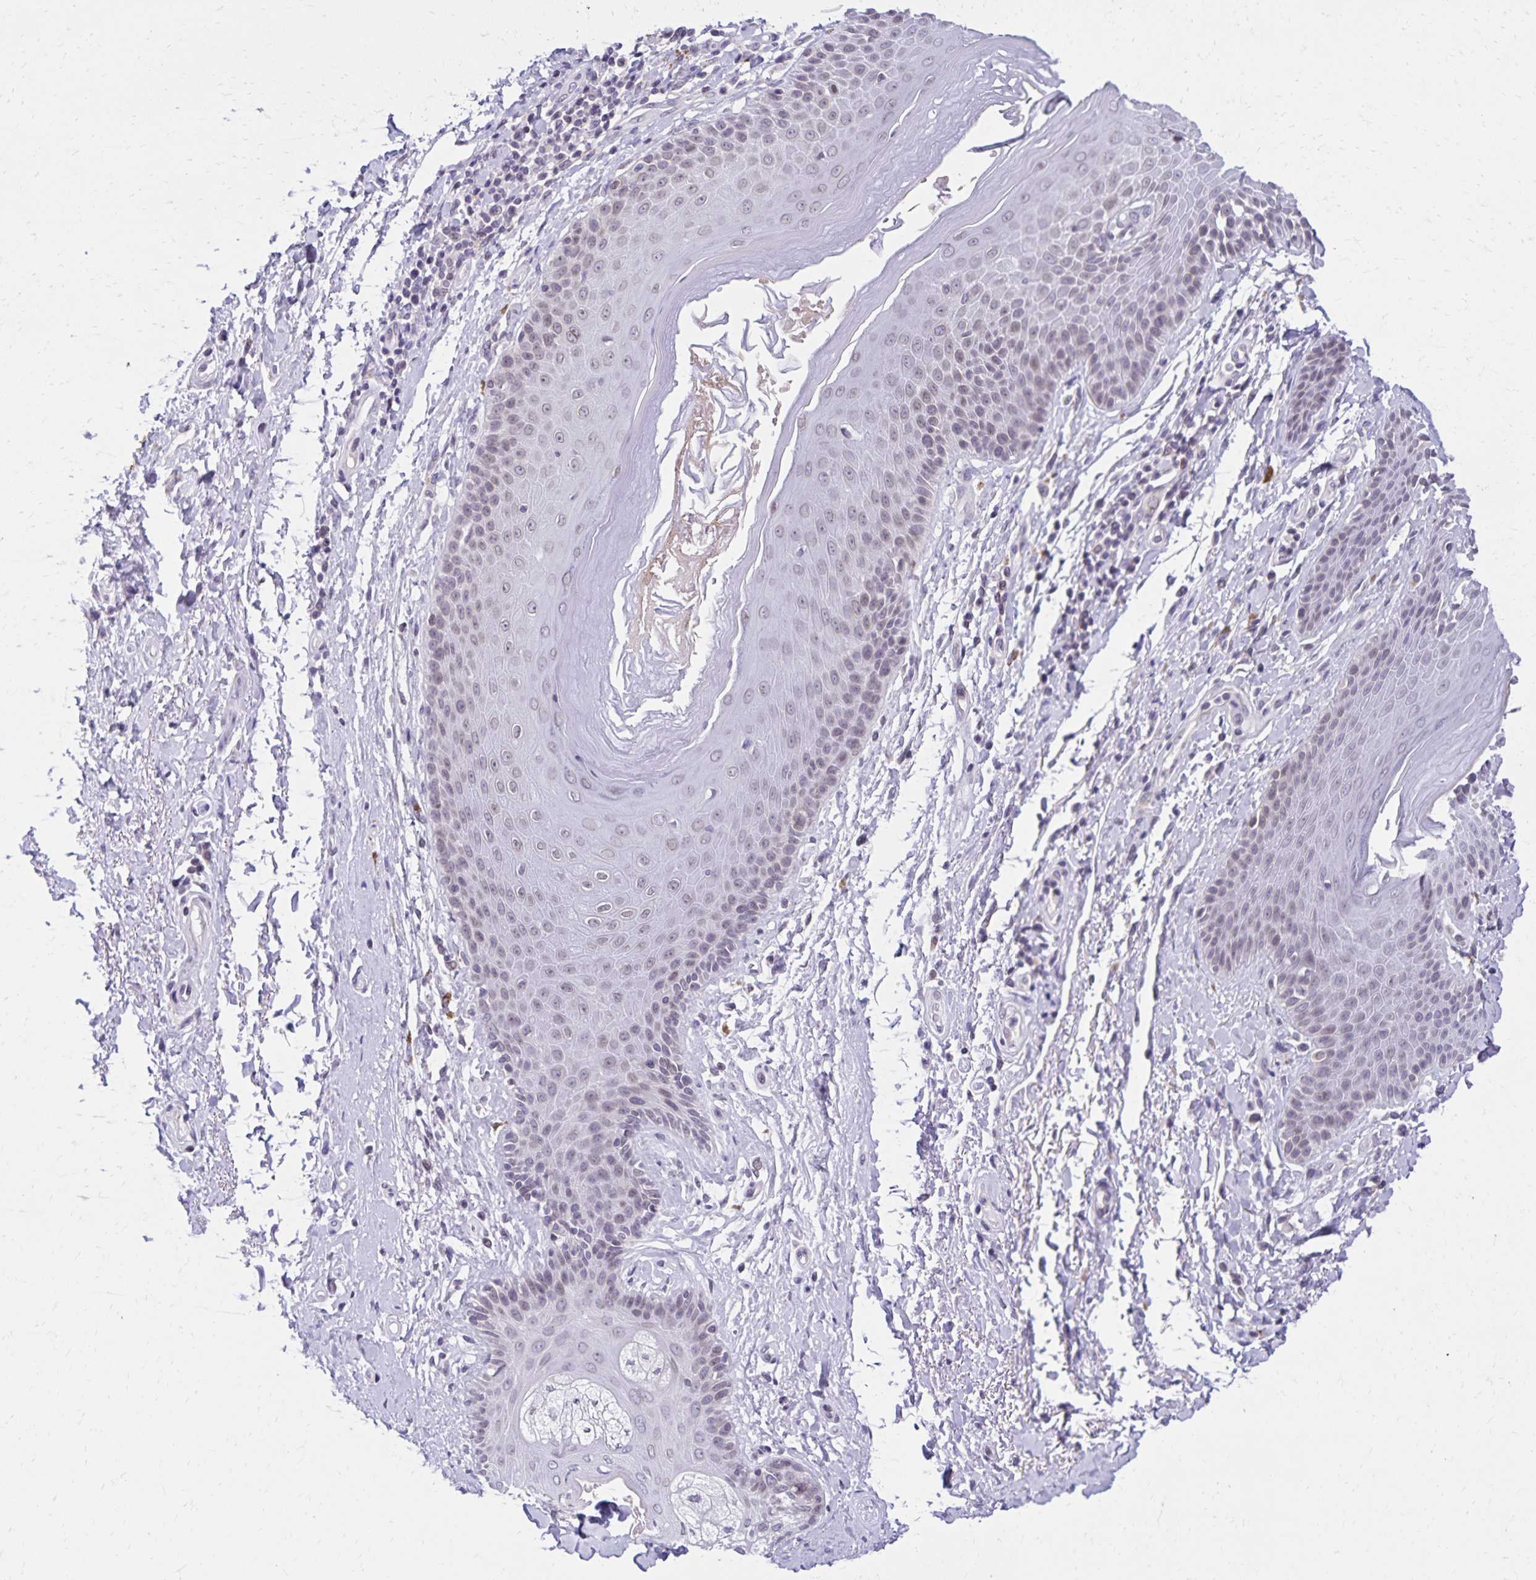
{"staining": {"intensity": "negative", "quantity": "none", "location": "none"}, "tissue": "adipose tissue", "cell_type": "Adipocytes", "image_type": "normal", "snomed": [{"axis": "morphology", "description": "Normal tissue, NOS"}, {"axis": "topography", "description": "Peripheral nerve tissue"}], "caption": "Protein analysis of benign adipose tissue exhibits no significant positivity in adipocytes. (Stains: DAB (3,3'-diaminobenzidine) immunohistochemistry (IHC) with hematoxylin counter stain, Microscopy: brightfield microscopy at high magnification).", "gene": "FAM166C", "patient": {"sex": "male", "age": 51}}